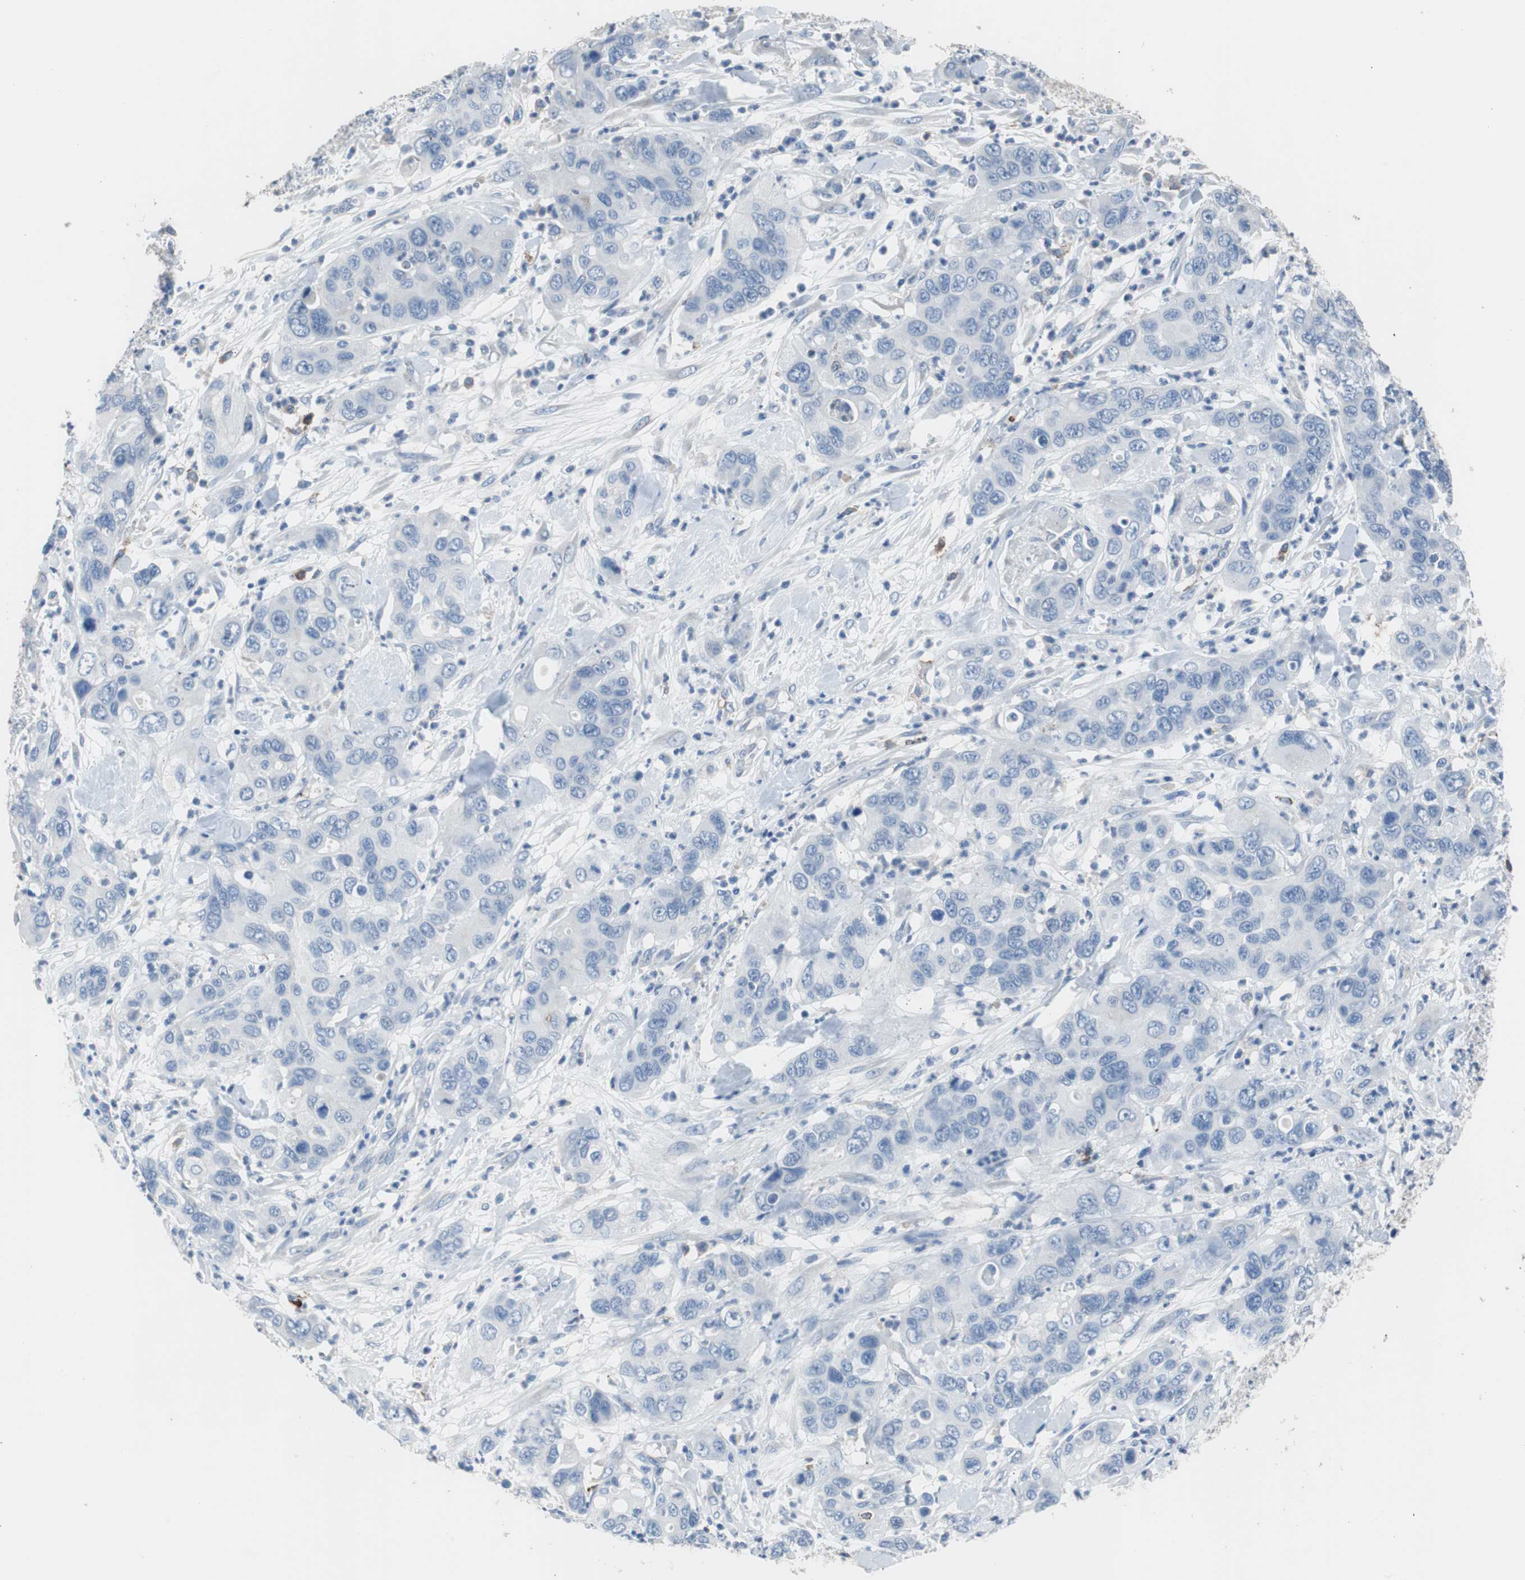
{"staining": {"intensity": "negative", "quantity": "none", "location": "none"}, "tissue": "pancreatic cancer", "cell_type": "Tumor cells", "image_type": "cancer", "snomed": [{"axis": "morphology", "description": "Adenocarcinoma, NOS"}, {"axis": "topography", "description": "Pancreas"}], "caption": "DAB immunohistochemical staining of pancreatic cancer (adenocarcinoma) demonstrates no significant expression in tumor cells. The staining was performed using DAB (3,3'-diaminobenzidine) to visualize the protein expression in brown, while the nuclei were stained in blue with hematoxylin (Magnification: 20x).", "gene": "FCGR2B", "patient": {"sex": "female", "age": 71}}